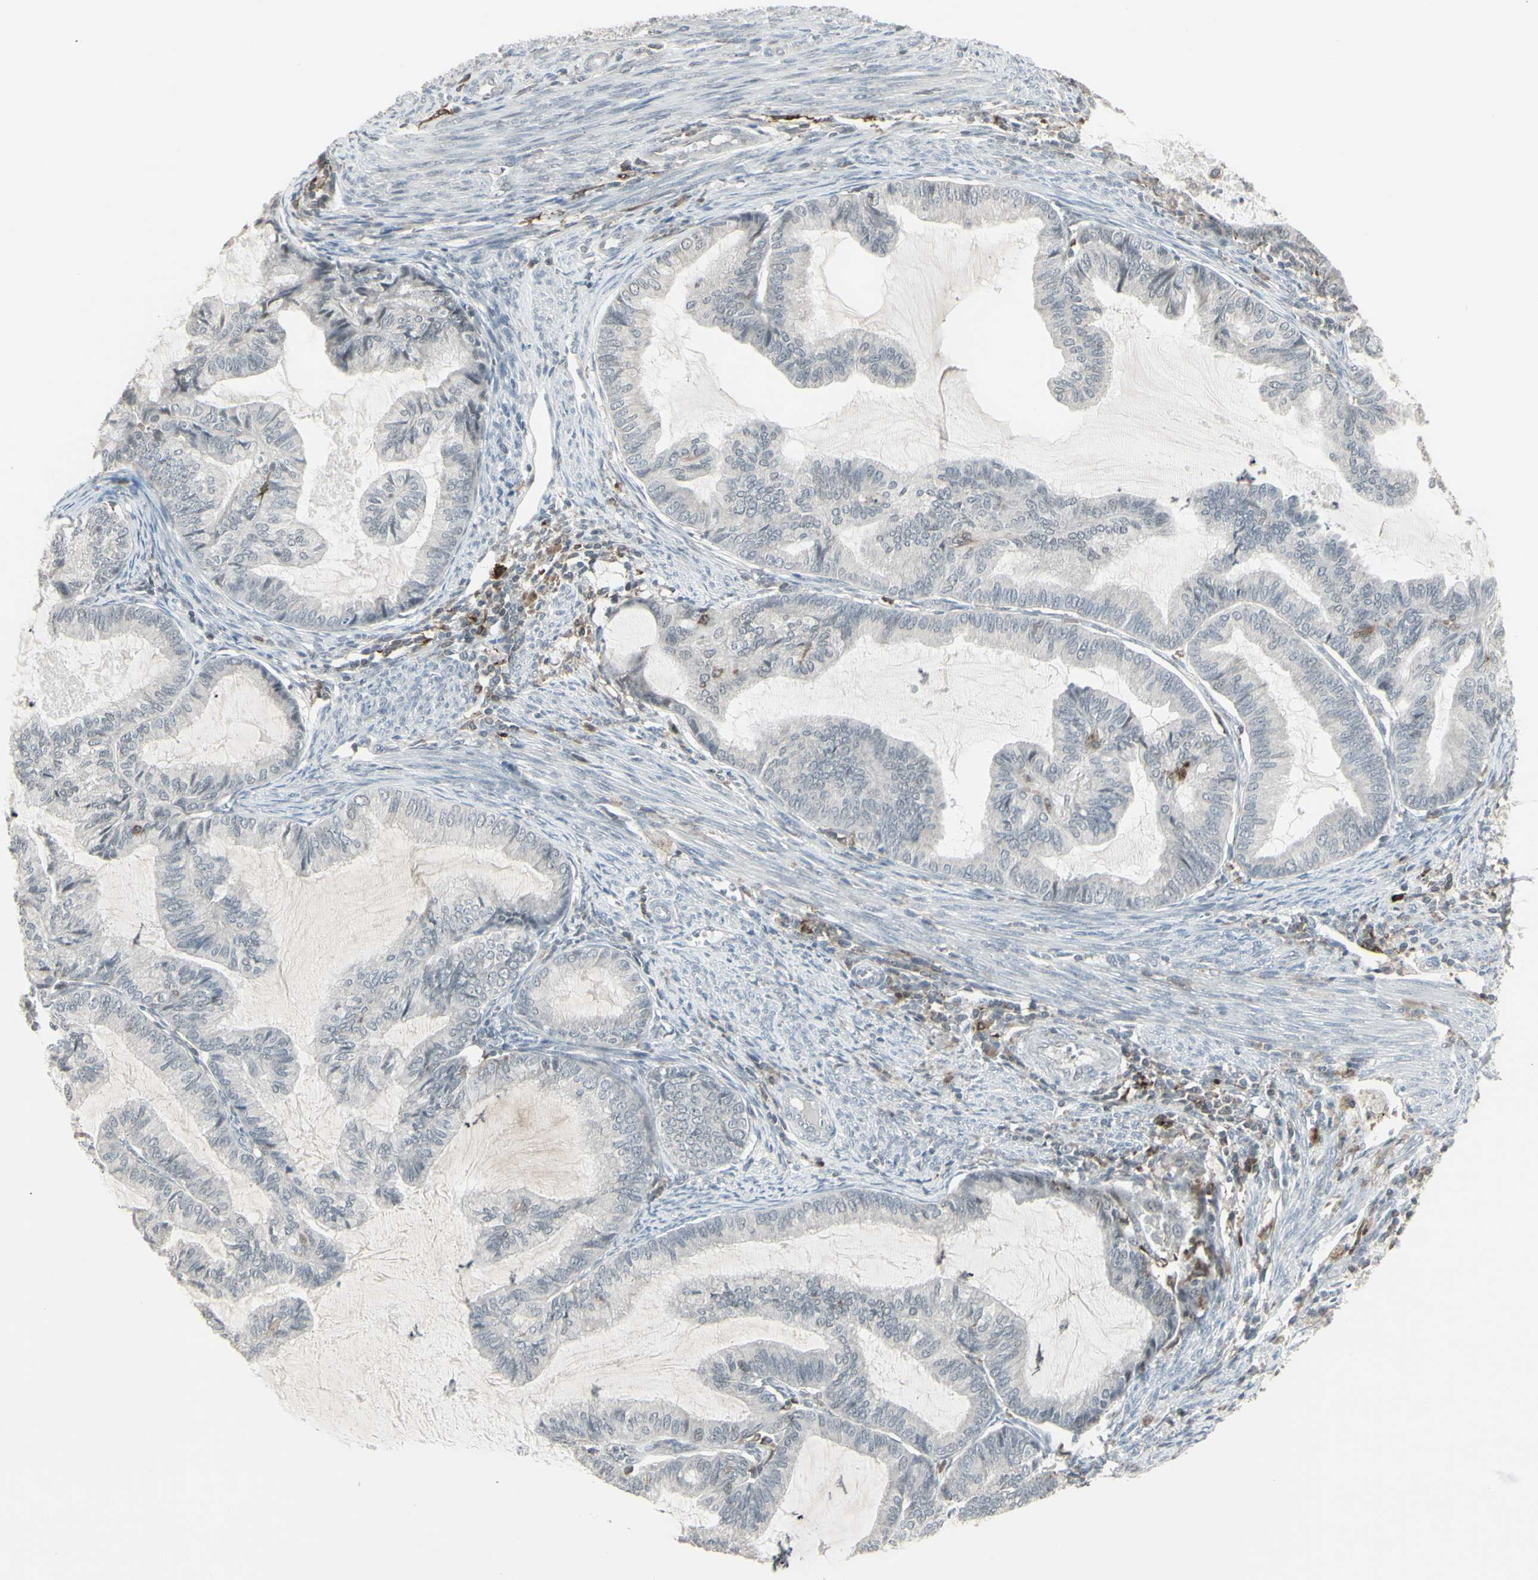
{"staining": {"intensity": "negative", "quantity": "none", "location": "none"}, "tissue": "cervical cancer", "cell_type": "Tumor cells", "image_type": "cancer", "snomed": [{"axis": "morphology", "description": "Normal tissue, NOS"}, {"axis": "morphology", "description": "Adenocarcinoma, NOS"}, {"axis": "topography", "description": "Cervix"}, {"axis": "topography", "description": "Endometrium"}], "caption": "IHC micrograph of neoplastic tissue: human cervical adenocarcinoma stained with DAB (3,3'-diaminobenzidine) reveals no significant protein positivity in tumor cells.", "gene": "SAMSN1", "patient": {"sex": "female", "age": 86}}